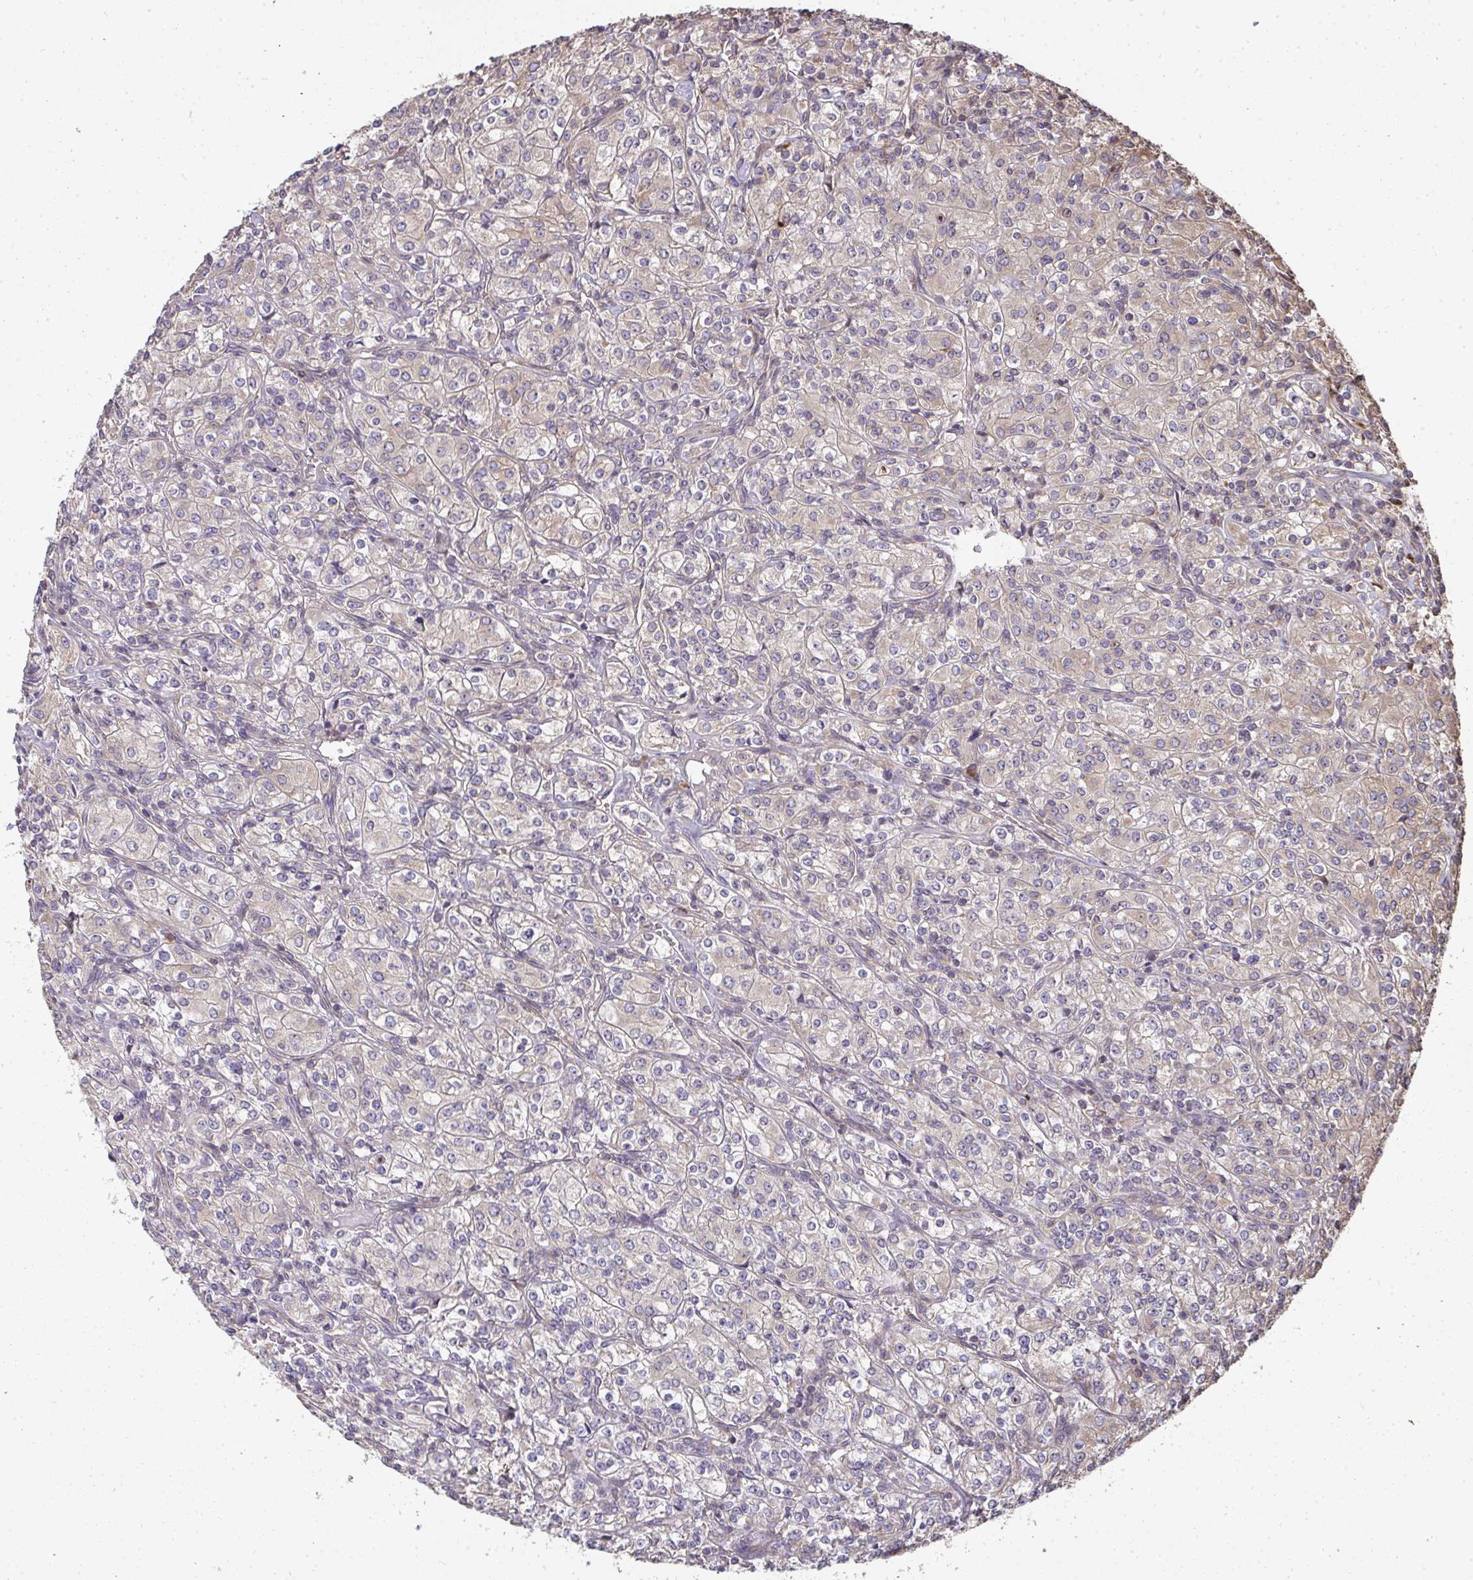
{"staining": {"intensity": "weak", "quantity": "25%-75%", "location": "cytoplasmic/membranous"}, "tissue": "renal cancer", "cell_type": "Tumor cells", "image_type": "cancer", "snomed": [{"axis": "morphology", "description": "Adenocarcinoma, NOS"}, {"axis": "topography", "description": "Kidney"}], "caption": "Protein expression by IHC shows weak cytoplasmic/membranous positivity in approximately 25%-75% of tumor cells in adenocarcinoma (renal).", "gene": "ZFYVE28", "patient": {"sex": "male", "age": 77}}